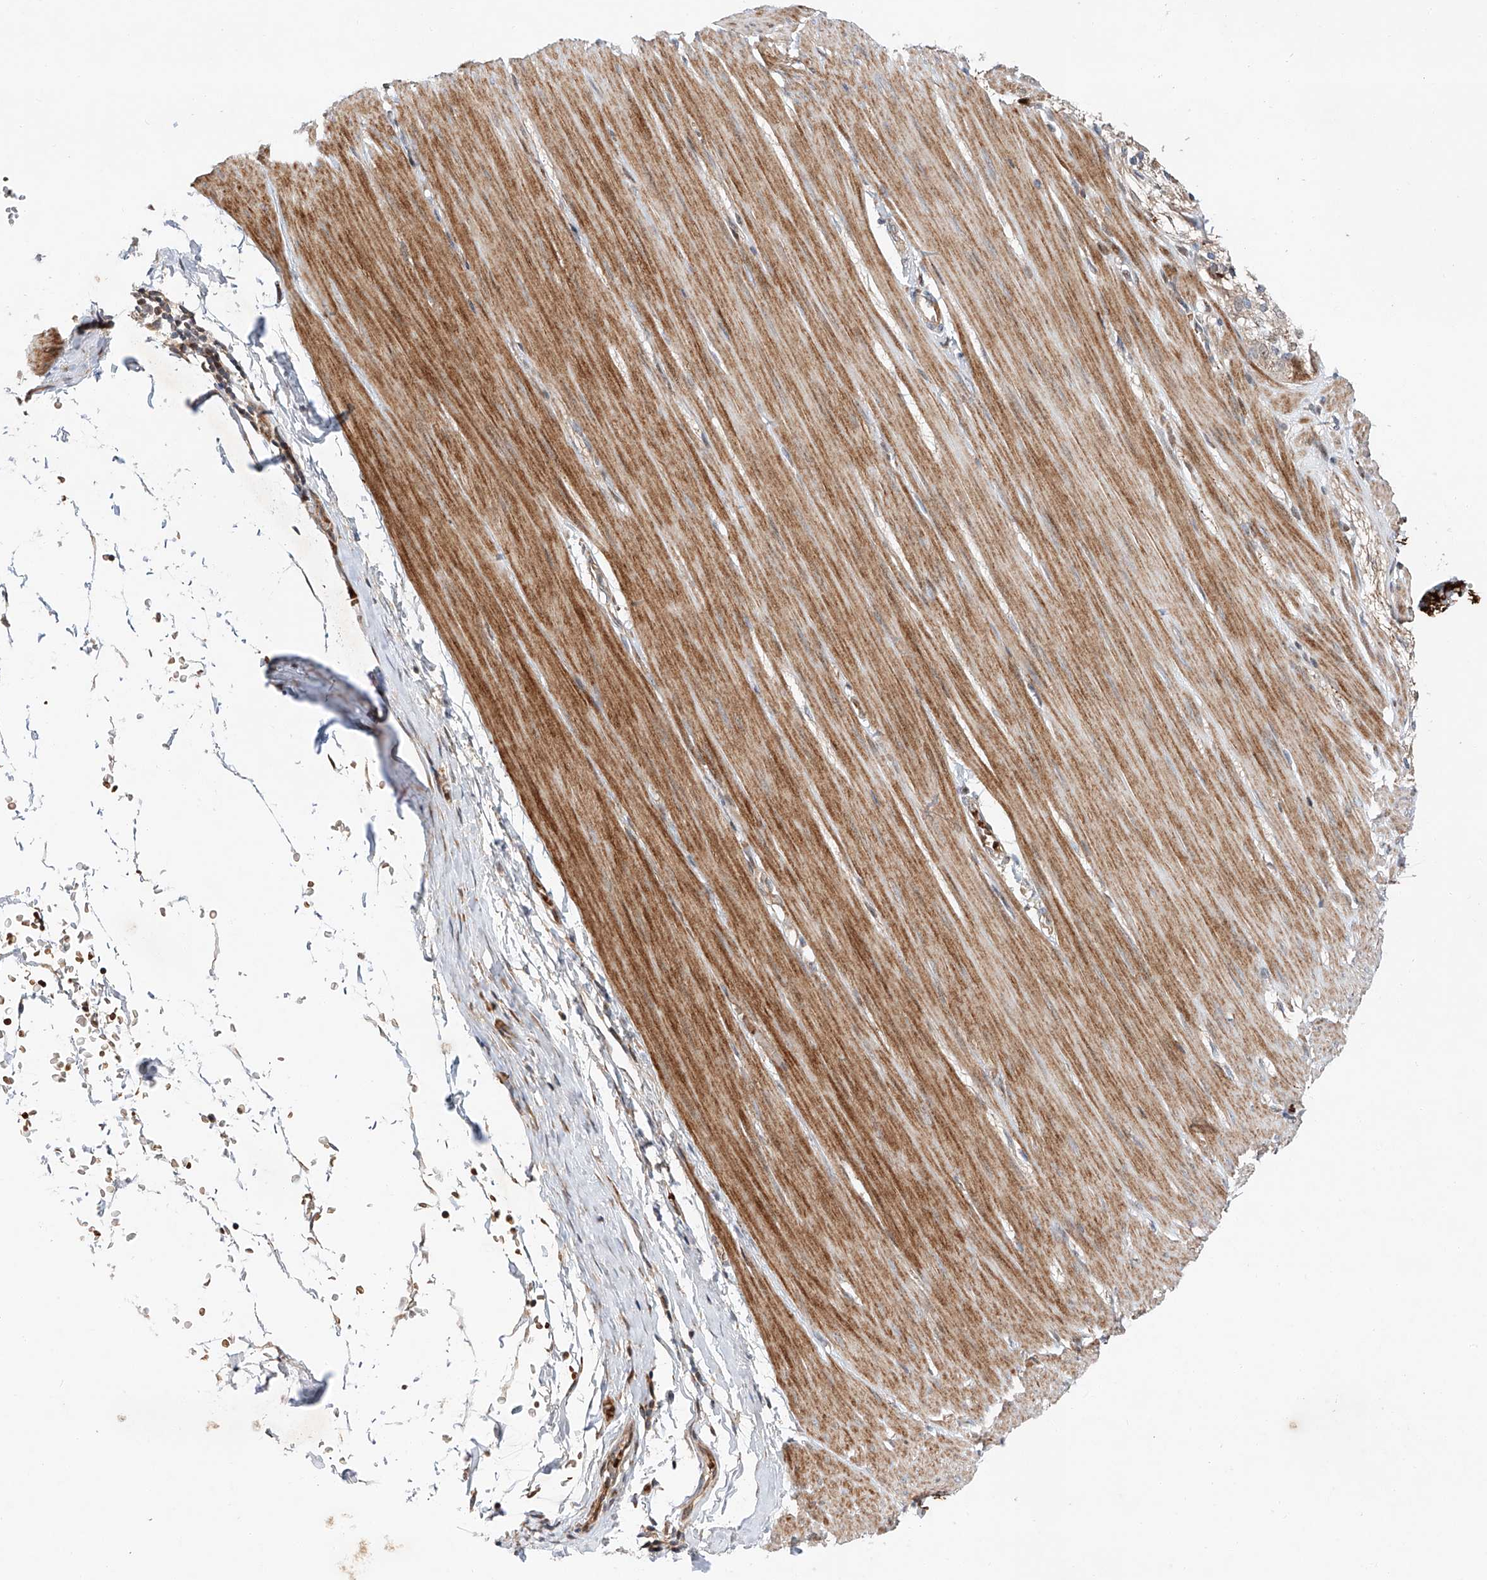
{"staining": {"intensity": "moderate", "quantity": ">75%", "location": "cytoplasmic/membranous"}, "tissue": "smooth muscle", "cell_type": "Smooth muscle cells", "image_type": "normal", "snomed": [{"axis": "morphology", "description": "Normal tissue, NOS"}, {"axis": "morphology", "description": "Adenocarcinoma, NOS"}, {"axis": "topography", "description": "Colon"}, {"axis": "topography", "description": "Peripheral nerve tissue"}], "caption": "DAB (3,3'-diaminobenzidine) immunohistochemical staining of normal smooth muscle demonstrates moderate cytoplasmic/membranous protein positivity in approximately >75% of smooth muscle cells. The staining was performed using DAB (3,3'-diaminobenzidine), with brown indicating positive protein expression. Nuclei are stained blue with hematoxylin.", "gene": "USF3", "patient": {"sex": "male", "age": 14}}